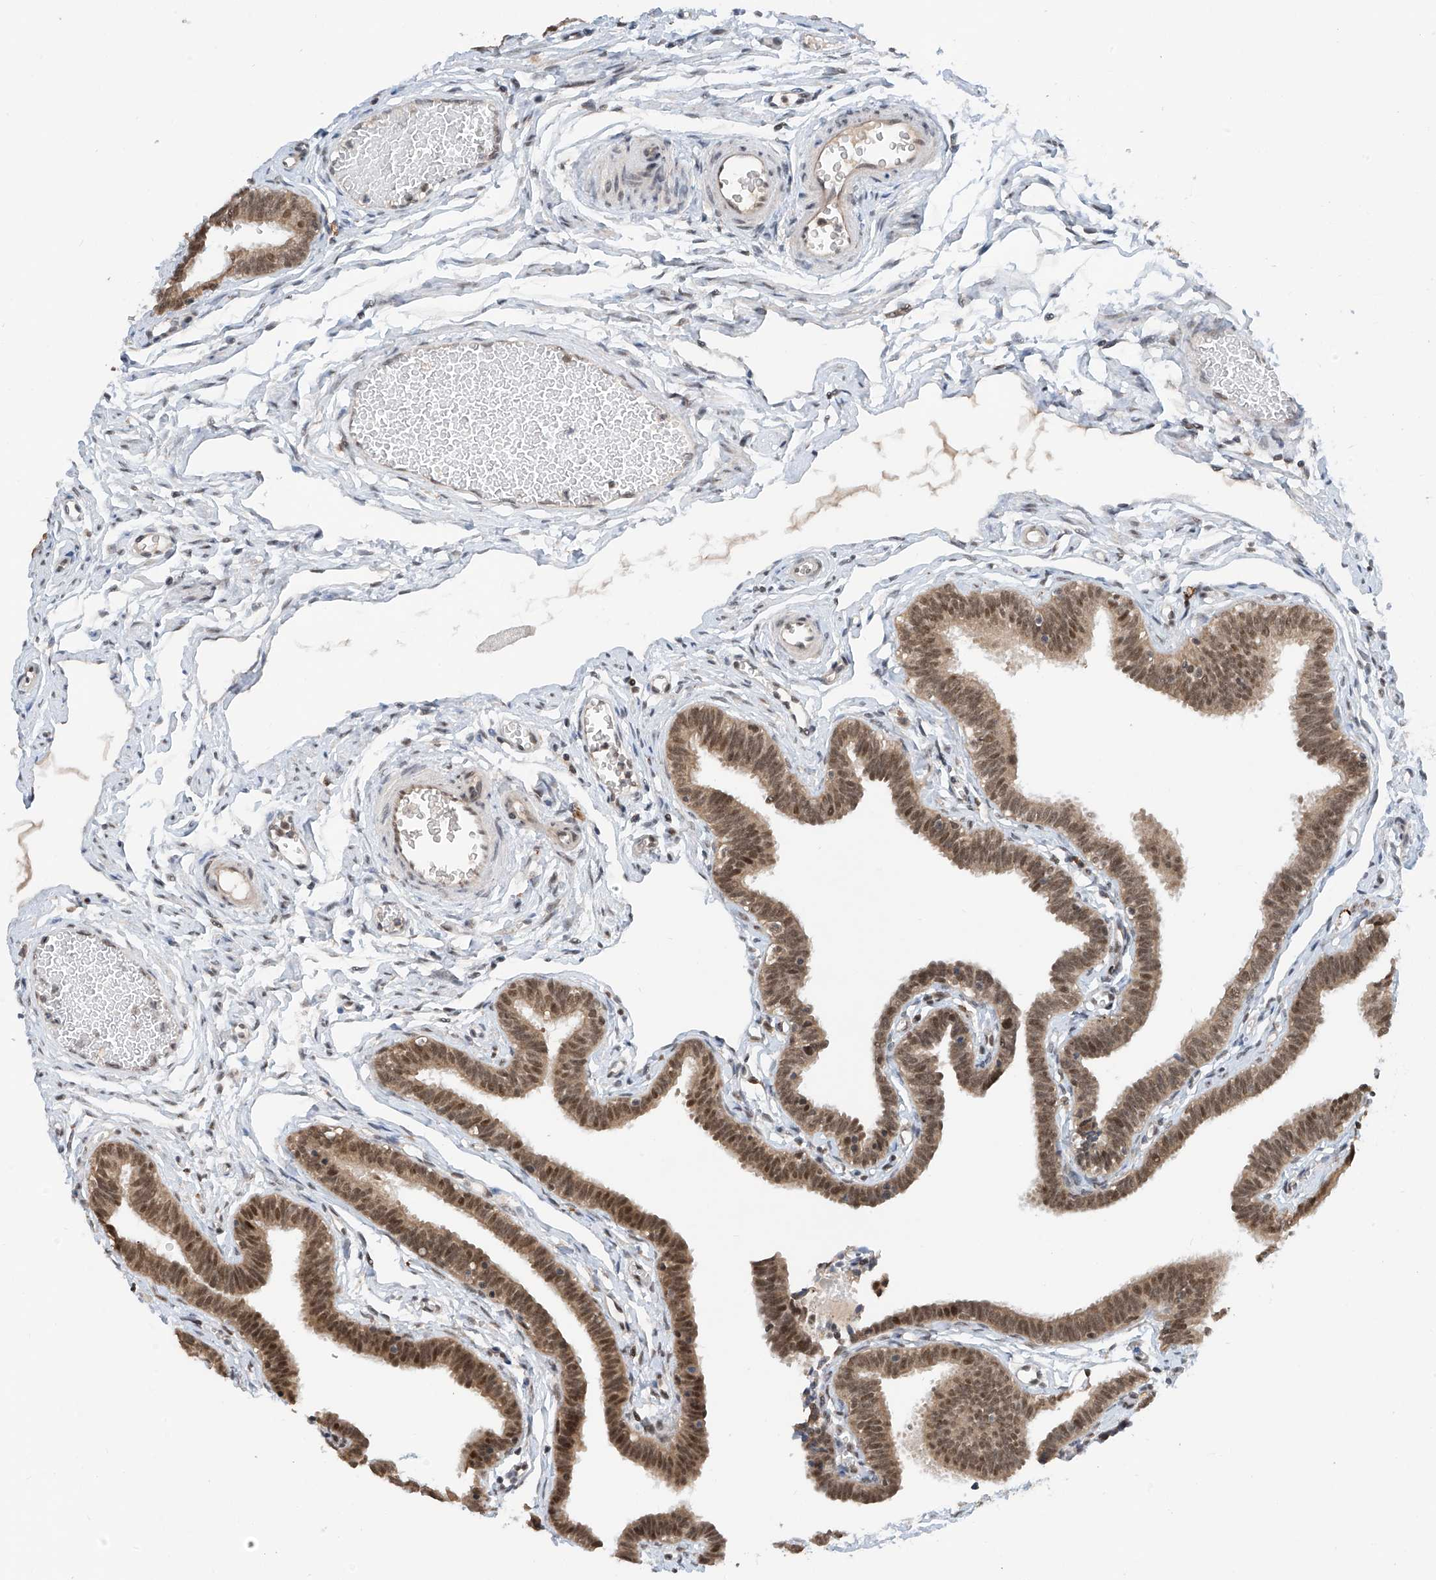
{"staining": {"intensity": "strong", "quantity": ">75%", "location": "cytoplasmic/membranous,nuclear"}, "tissue": "fallopian tube", "cell_type": "Glandular cells", "image_type": "normal", "snomed": [{"axis": "morphology", "description": "Normal tissue, NOS"}, {"axis": "topography", "description": "Fallopian tube"}, {"axis": "topography", "description": "Ovary"}], "caption": "The photomicrograph exhibits a brown stain indicating the presence of a protein in the cytoplasmic/membranous,nuclear of glandular cells in fallopian tube.", "gene": "RPAIN", "patient": {"sex": "female", "age": 23}}